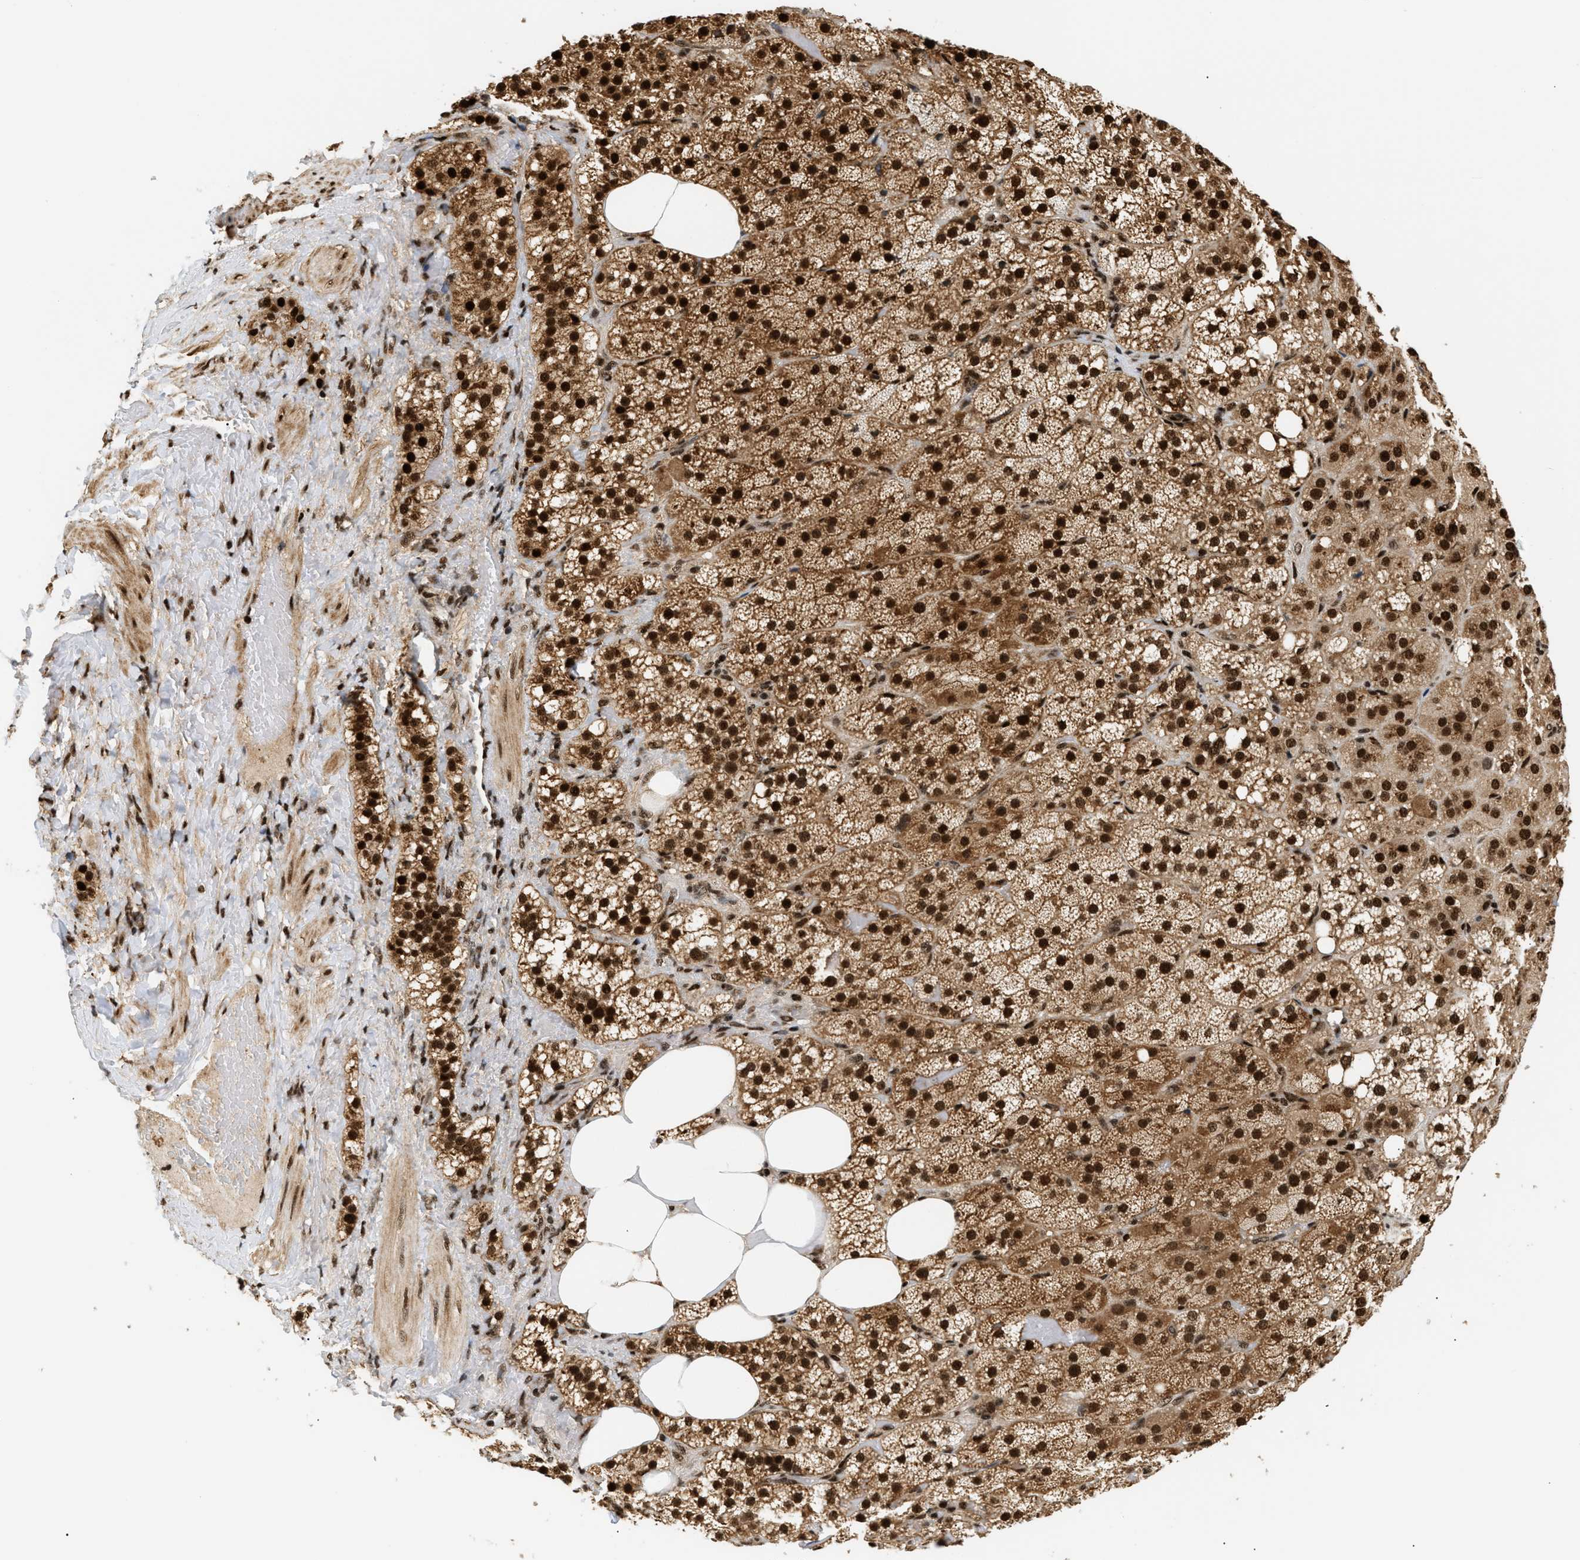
{"staining": {"intensity": "strong", "quantity": ">75%", "location": "cytoplasmic/membranous,nuclear"}, "tissue": "adrenal gland", "cell_type": "Glandular cells", "image_type": "normal", "snomed": [{"axis": "morphology", "description": "Normal tissue, NOS"}, {"axis": "topography", "description": "Adrenal gland"}], "caption": "A brown stain highlights strong cytoplasmic/membranous,nuclear staining of a protein in glandular cells of benign adrenal gland. (DAB (3,3'-diaminobenzidine) IHC with brightfield microscopy, high magnification).", "gene": "RBM5", "patient": {"sex": "female", "age": 59}}